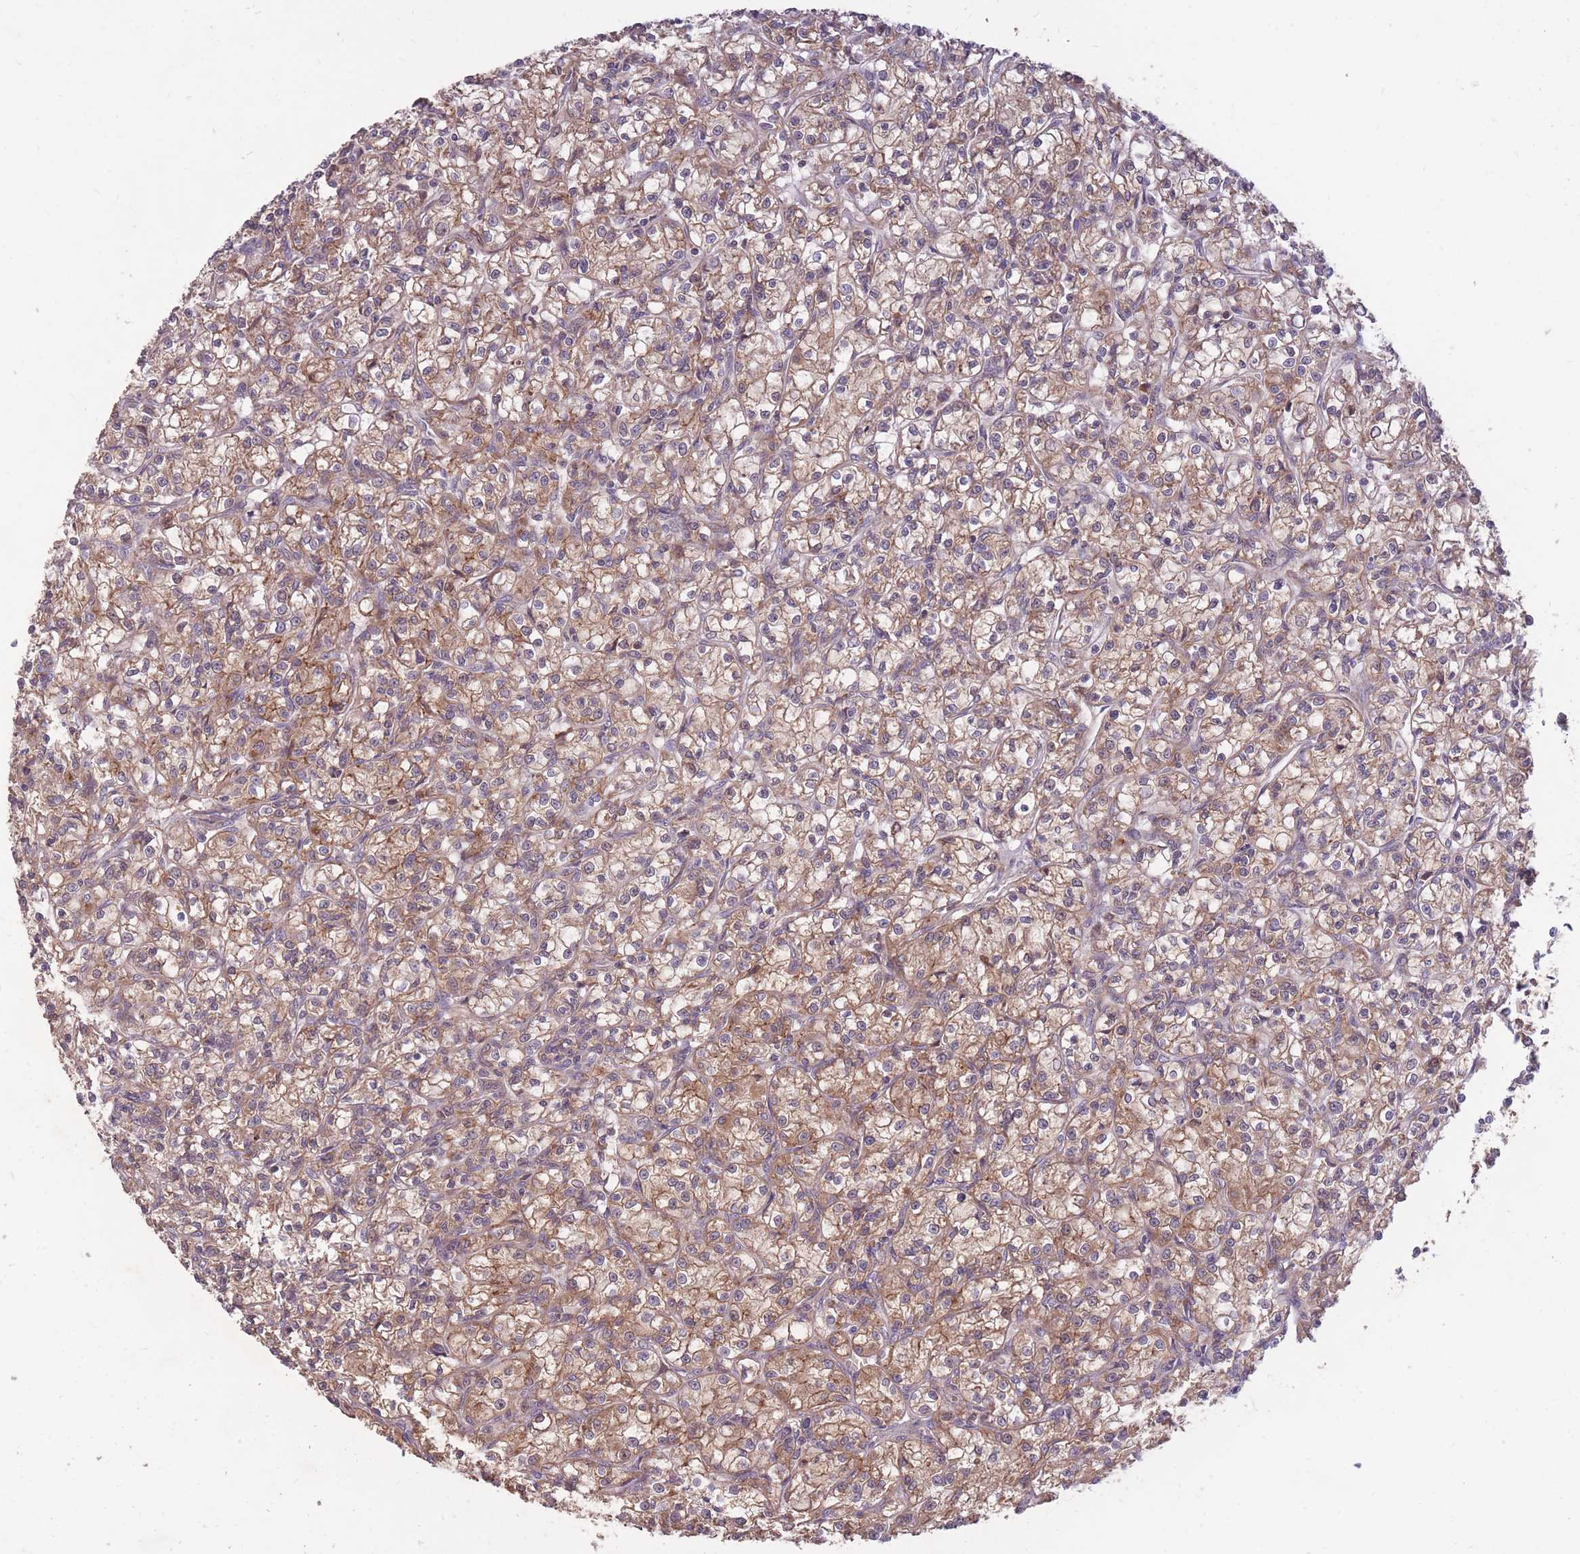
{"staining": {"intensity": "moderate", "quantity": ">75%", "location": "cytoplasmic/membranous"}, "tissue": "renal cancer", "cell_type": "Tumor cells", "image_type": "cancer", "snomed": [{"axis": "morphology", "description": "Adenocarcinoma, NOS"}, {"axis": "topography", "description": "Kidney"}], "caption": "Protein expression analysis of renal cancer (adenocarcinoma) demonstrates moderate cytoplasmic/membranous positivity in approximately >75% of tumor cells.", "gene": "IGF2BP2", "patient": {"sex": "female", "age": 59}}